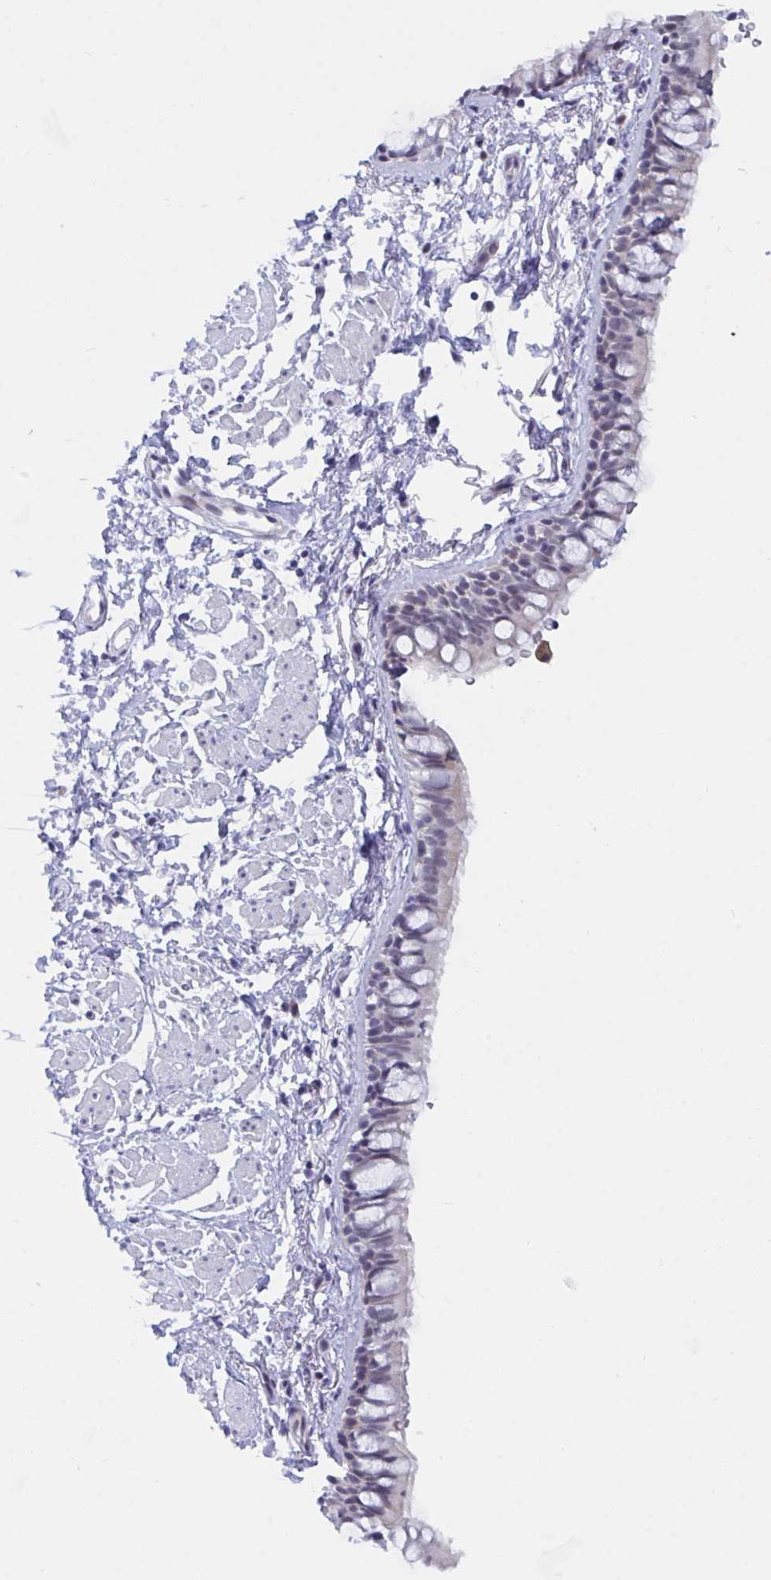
{"staining": {"intensity": "weak", "quantity": "25%-75%", "location": "nuclear"}, "tissue": "bronchus", "cell_type": "Respiratory epithelial cells", "image_type": "normal", "snomed": [{"axis": "morphology", "description": "Normal tissue, NOS"}, {"axis": "topography", "description": "Lymph node"}, {"axis": "topography", "description": "Cartilage tissue"}, {"axis": "topography", "description": "Bronchus"}], "caption": "Human bronchus stained with a brown dye reveals weak nuclear positive staining in approximately 25%-75% of respiratory epithelial cells.", "gene": "DAOA", "patient": {"sex": "female", "age": 70}}